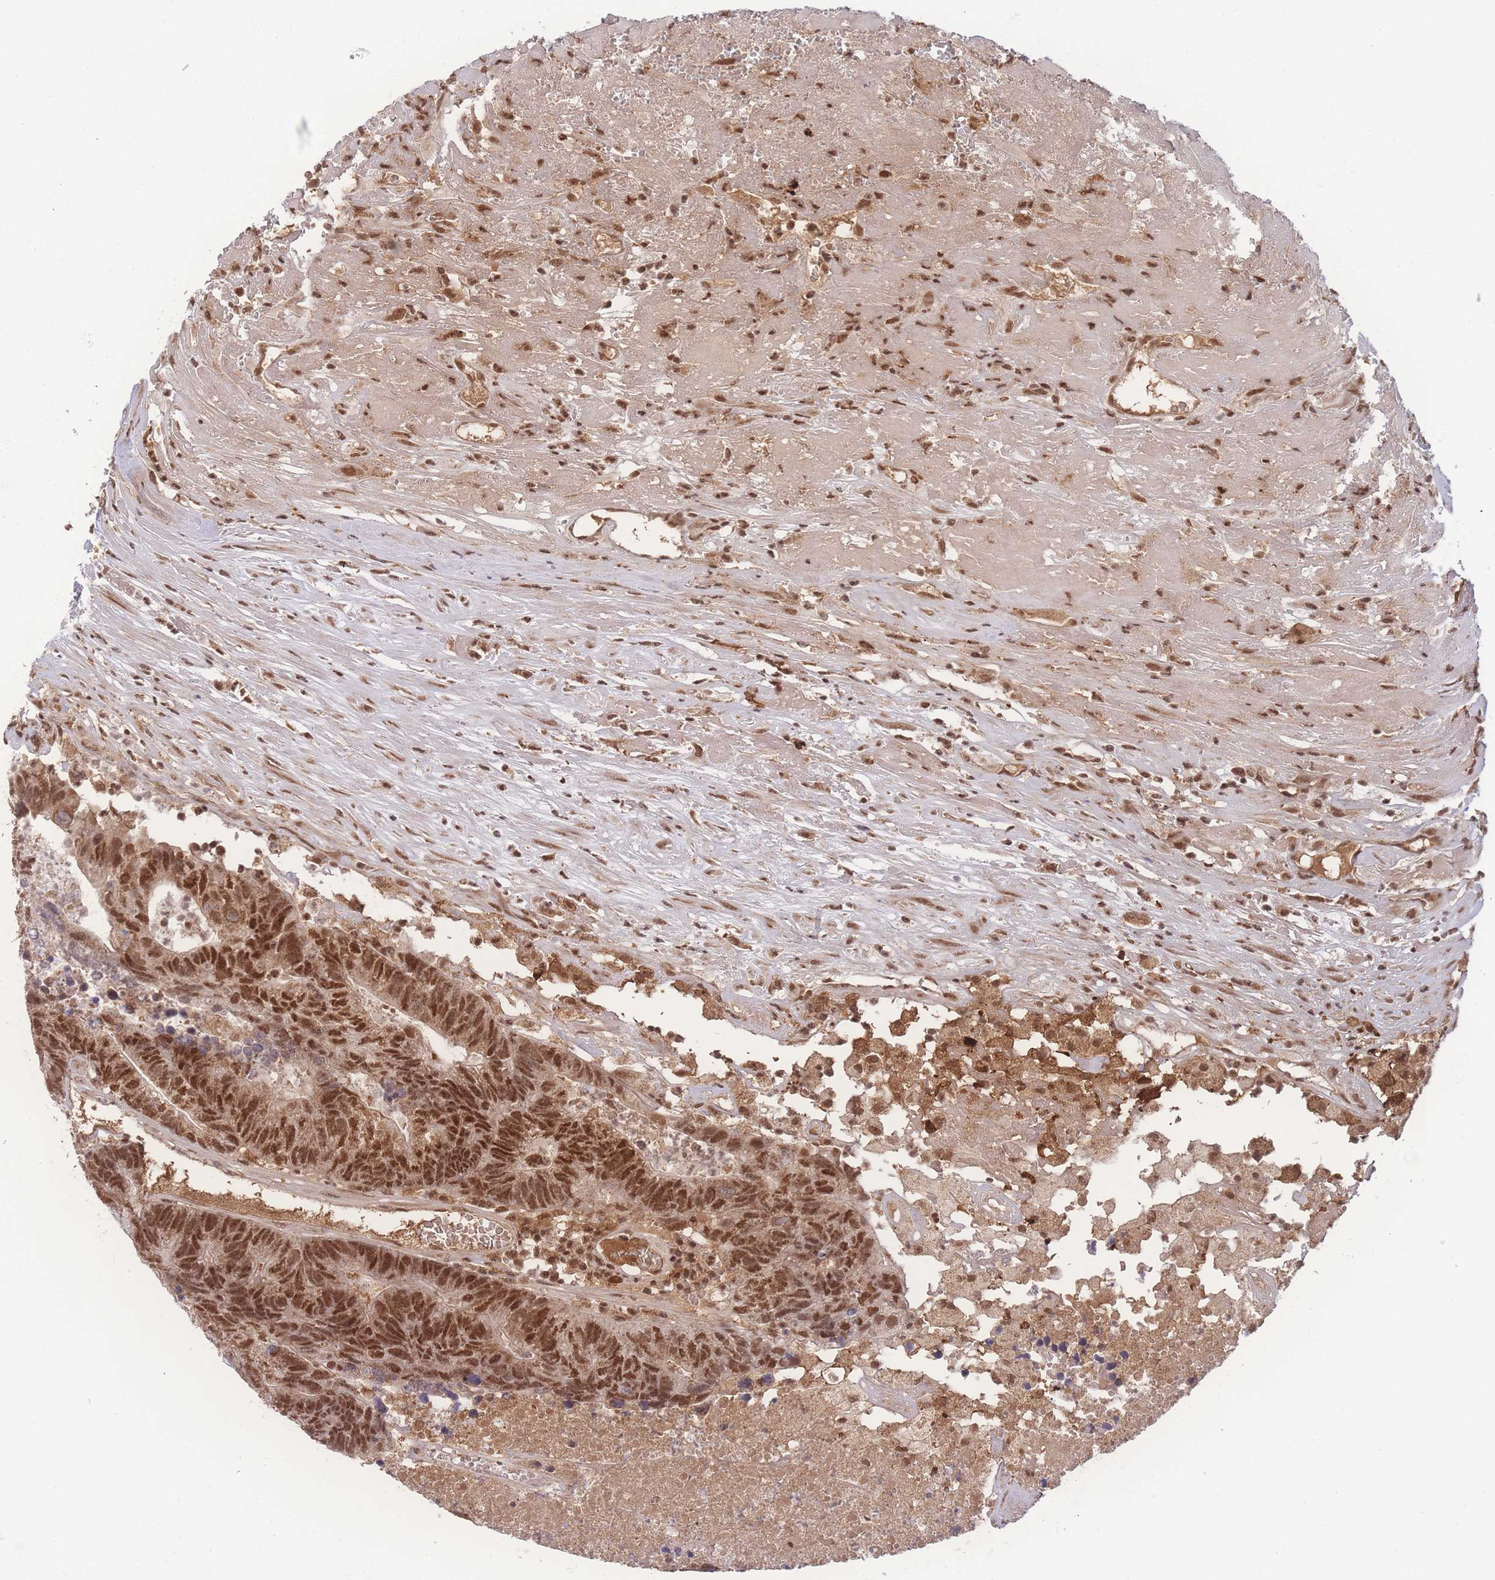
{"staining": {"intensity": "strong", "quantity": ">75%", "location": "nuclear"}, "tissue": "colorectal cancer", "cell_type": "Tumor cells", "image_type": "cancer", "snomed": [{"axis": "morphology", "description": "Adenocarcinoma, NOS"}, {"axis": "topography", "description": "Colon"}], "caption": "This is a photomicrograph of IHC staining of colorectal adenocarcinoma, which shows strong staining in the nuclear of tumor cells.", "gene": "RAVER1", "patient": {"sex": "female", "age": 48}}